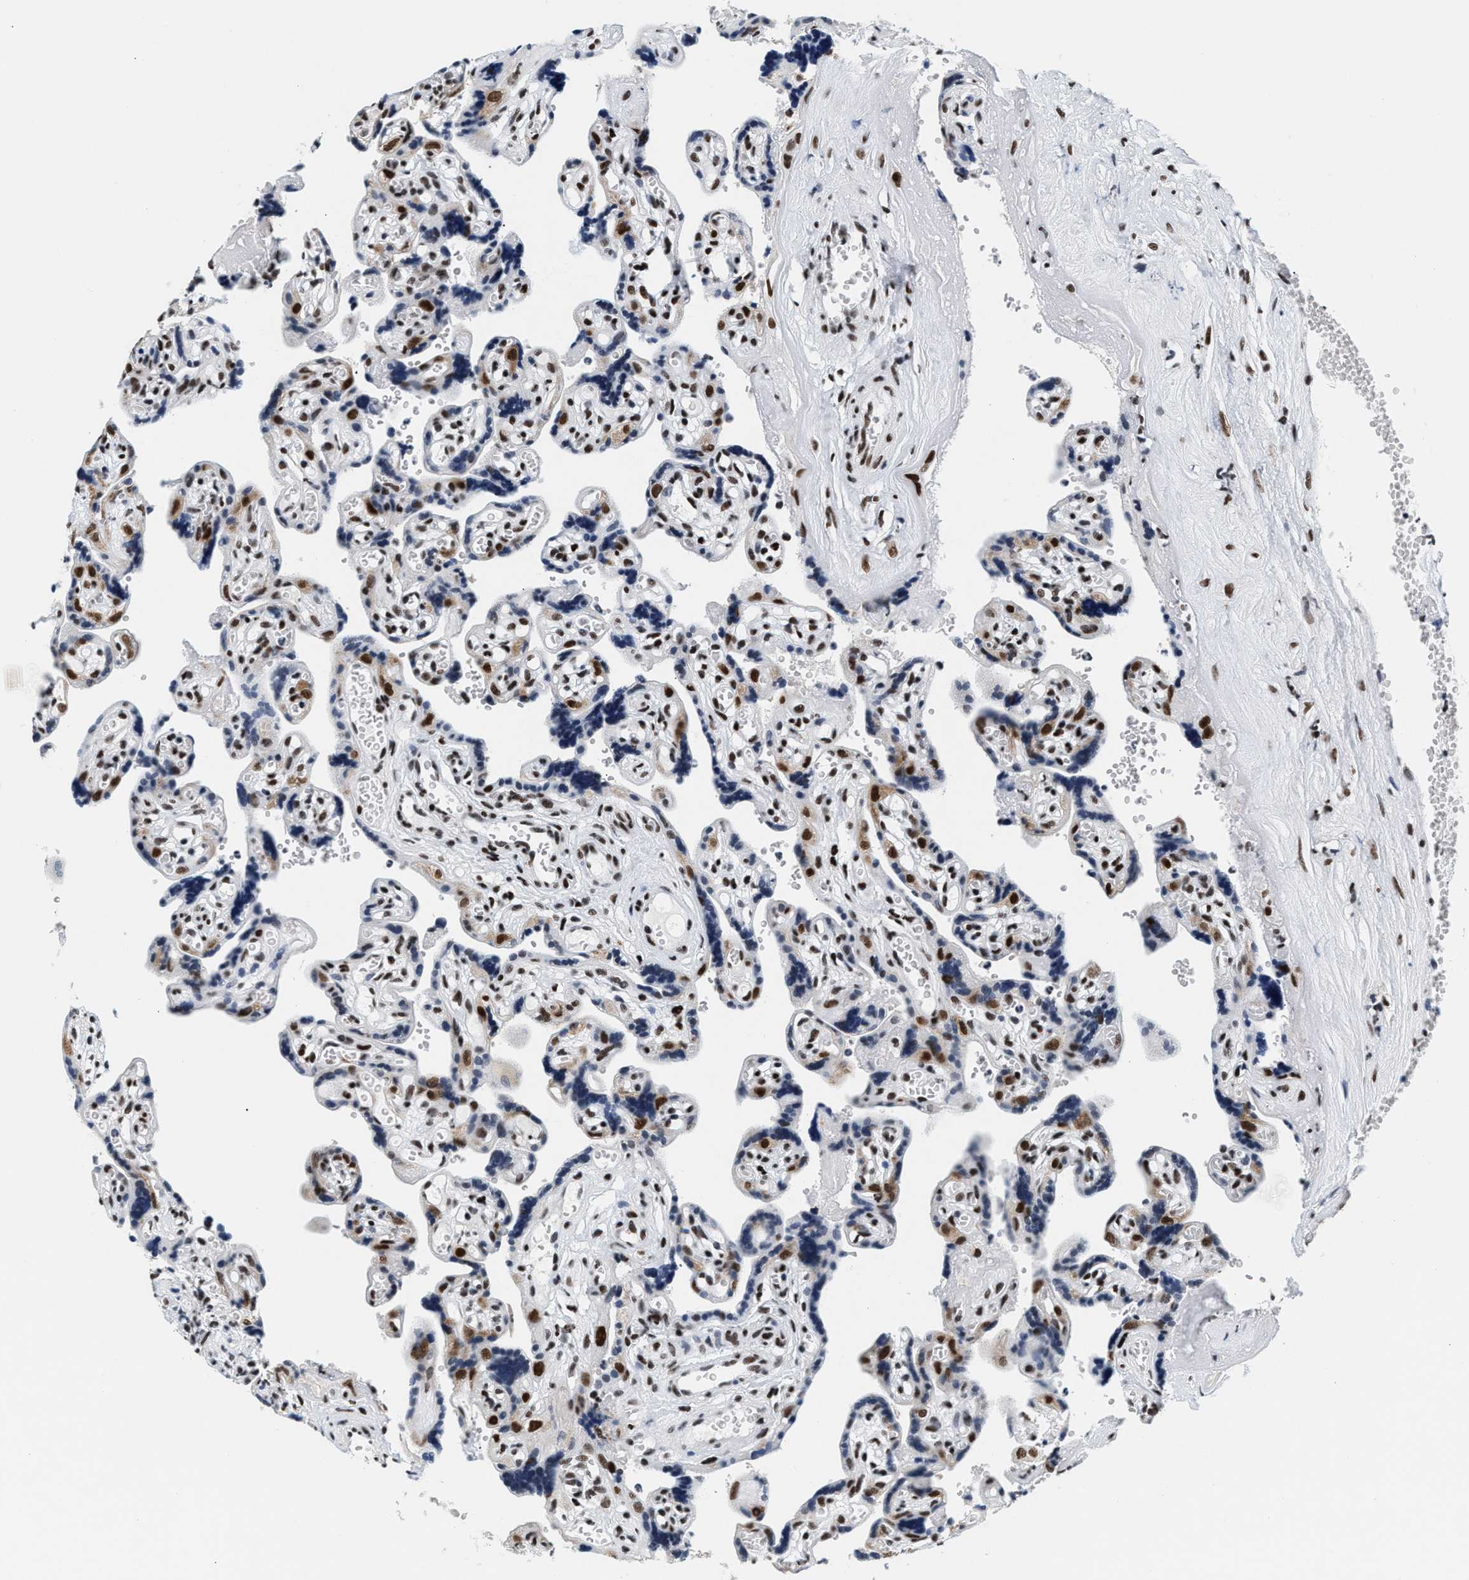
{"staining": {"intensity": "strong", "quantity": ">75%", "location": "nuclear"}, "tissue": "placenta", "cell_type": "Decidual cells", "image_type": "normal", "snomed": [{"axis": "morphology", "description": "Normal tissue, NOS"}, {"axis": "topography", "description": "Placenta"}], "caption": "Strong nuclear protein staining is appreciated in approximately >75% of decidual cells in placenta. The staining was performed using DAB (3,3'-diaminobenzidine) to visualize the protein expression in brown, while the nuclei were stained in blue with hematoxylin (Magnification: 20x).", "gene": "RAD50", "patient": {"sex": "female", "age": 30}}